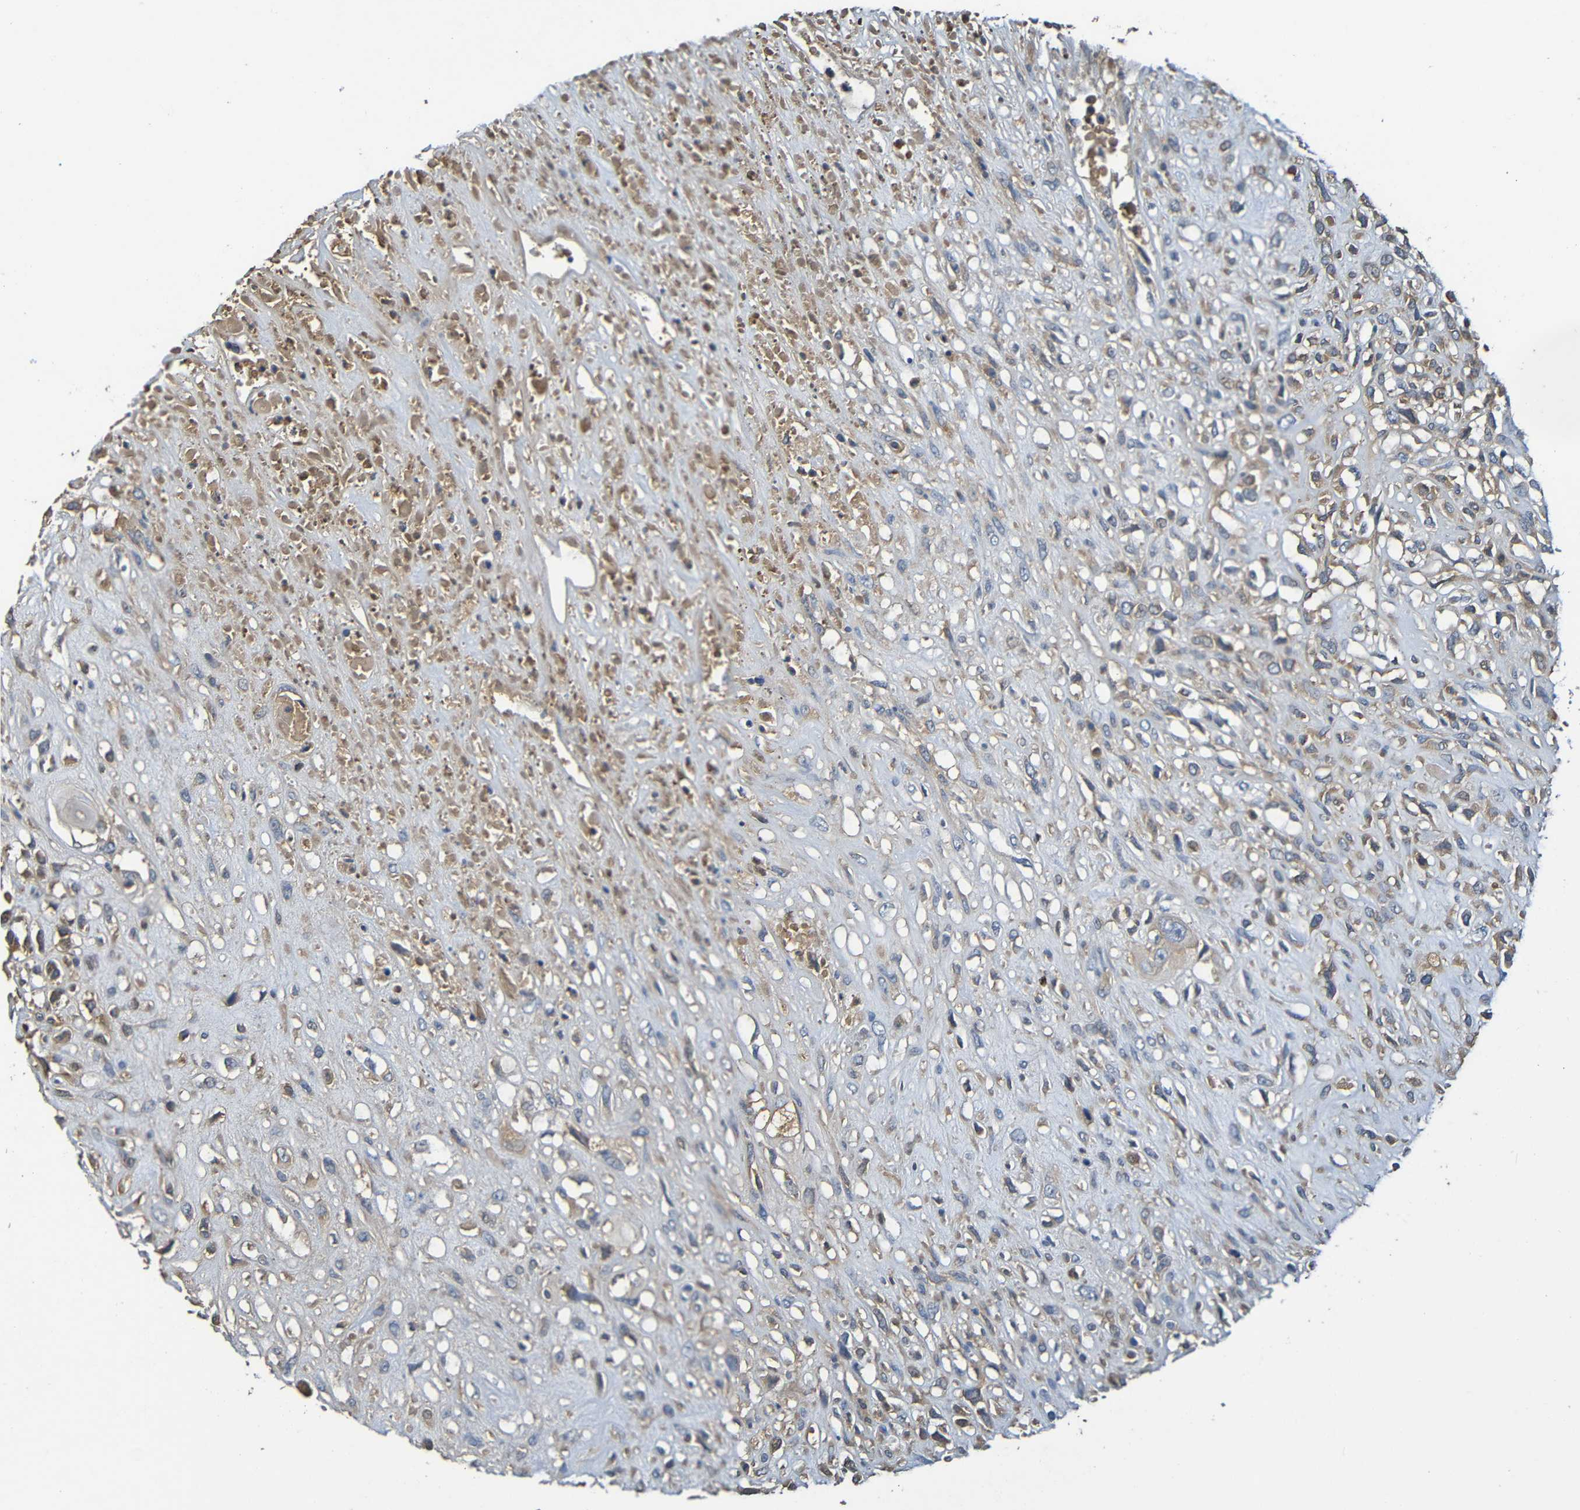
{"staining": {"intensity": "negative", "quantity": "none", "location": "none"}, "tissue": "head and neck cancer", "cell_type": "Tumor cells", "image_type": "cancer", "snomed": [{"axis": "morphology", "description": "Necrosis, NOS"}, {"axis": "morphology", "description": "Neoplasm, malignant, NOS"}, {"axis": "topography", "description": "Salivary gland"}, {"axis": "topography", "description": "Head-Neck"}], "caption": "Human head and neck cancer stained for a protein using immunohistochemistry (IHC) displays no expression in tumor cells.", "gene": "C1QA", "patient": {"sex": "male", "age": 43}}